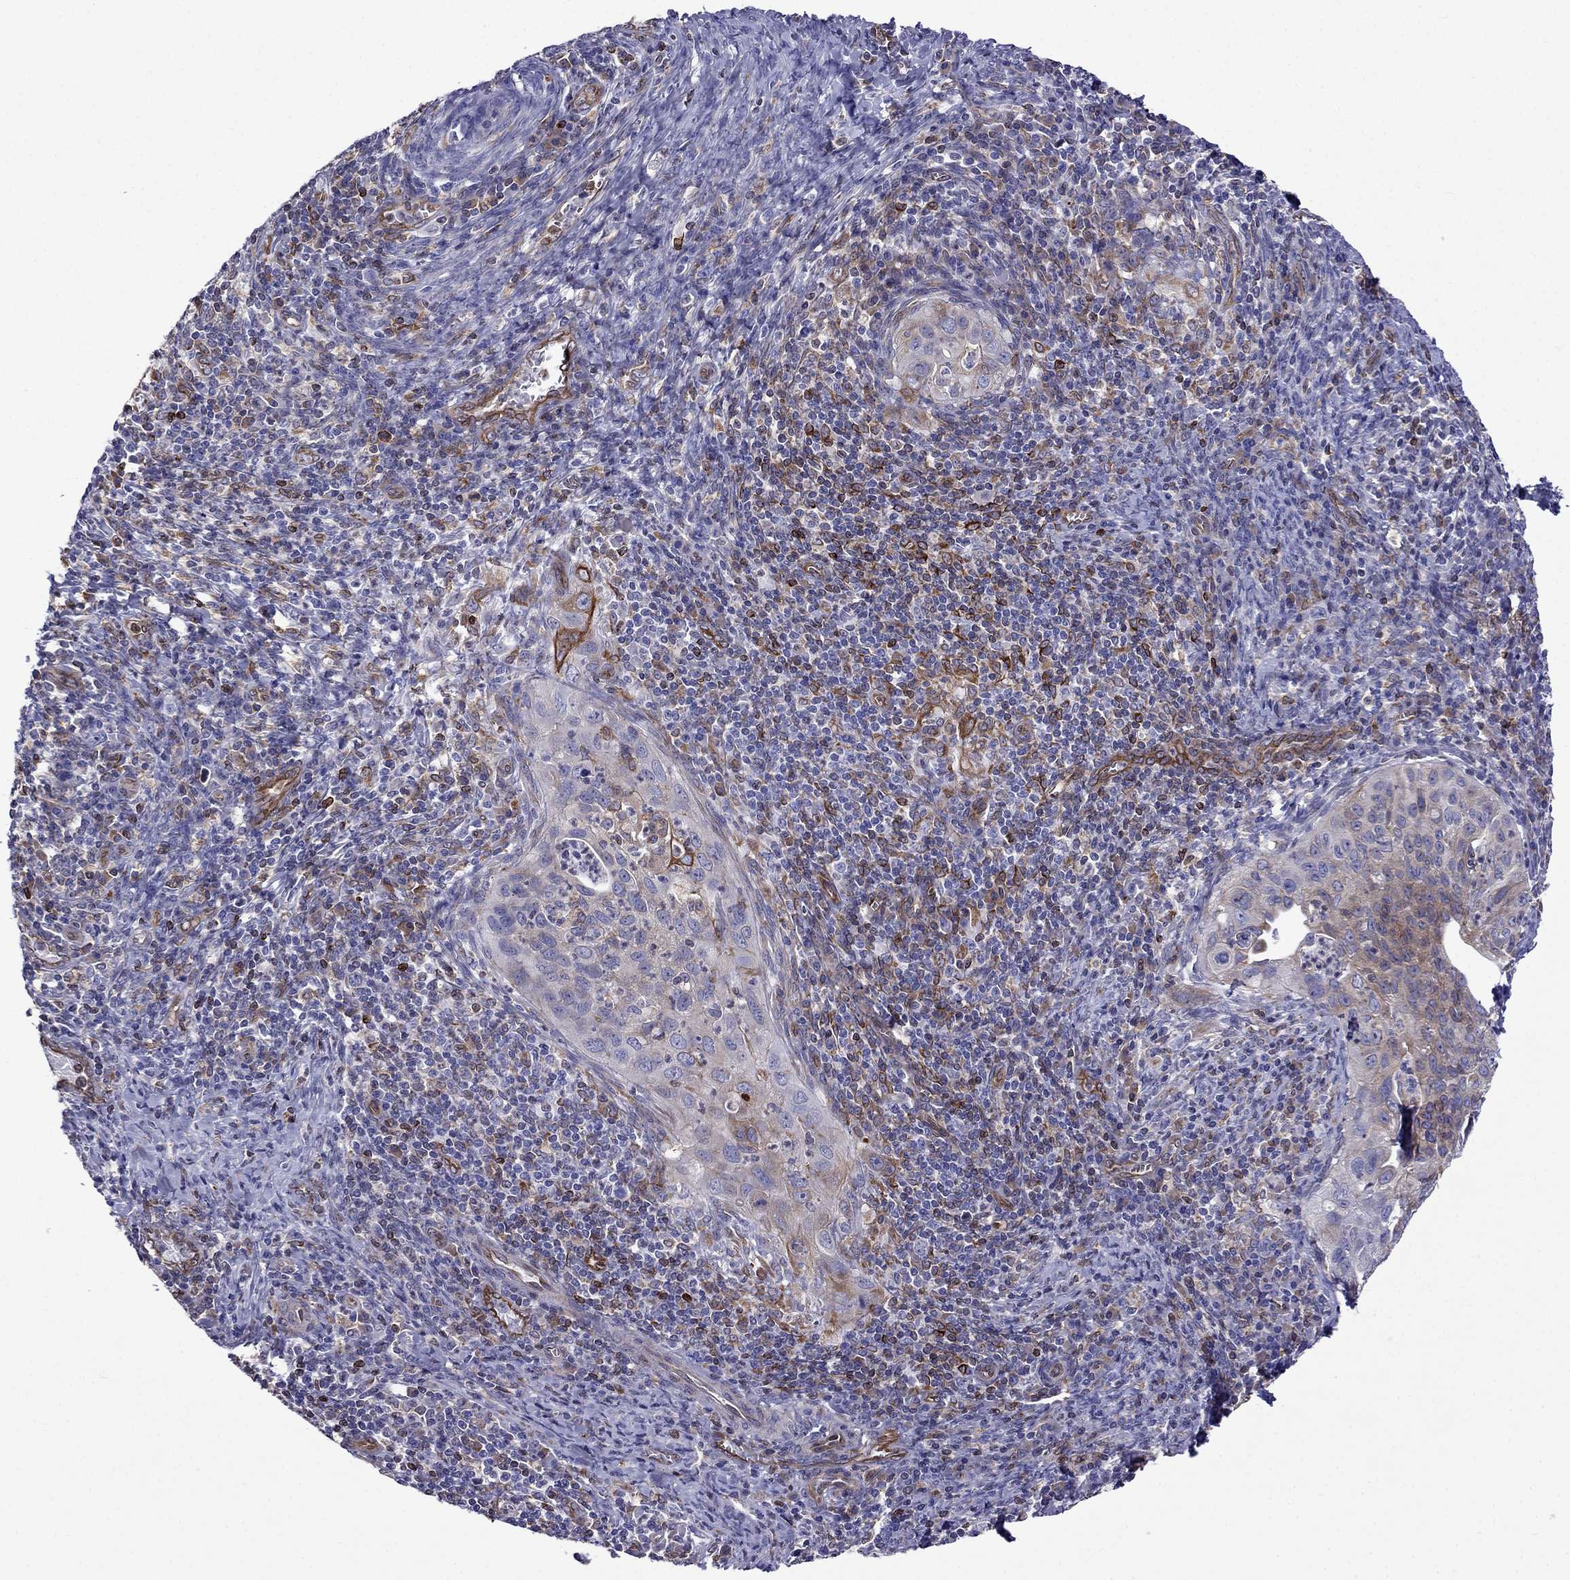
{"staining": {"intensity": "weak", "quantity": "<25%", "location": "cytoplasmic/membranous"}, "tissue": "cervical cancer", "cell_type": "Tumor cells", "image_type": "cancer", "snomed": [{"axis": "morphology", "description": "Squamous cell carcinoma, NOS"}, {"axis": "topography", "description": "Cervix"}], "caption": "Tumor cells are negative for protein expression in human cervical cancer (squamous cell carcinoma).", "gene": "GNAL", "patient": {"sex": "female", "age": 26}}